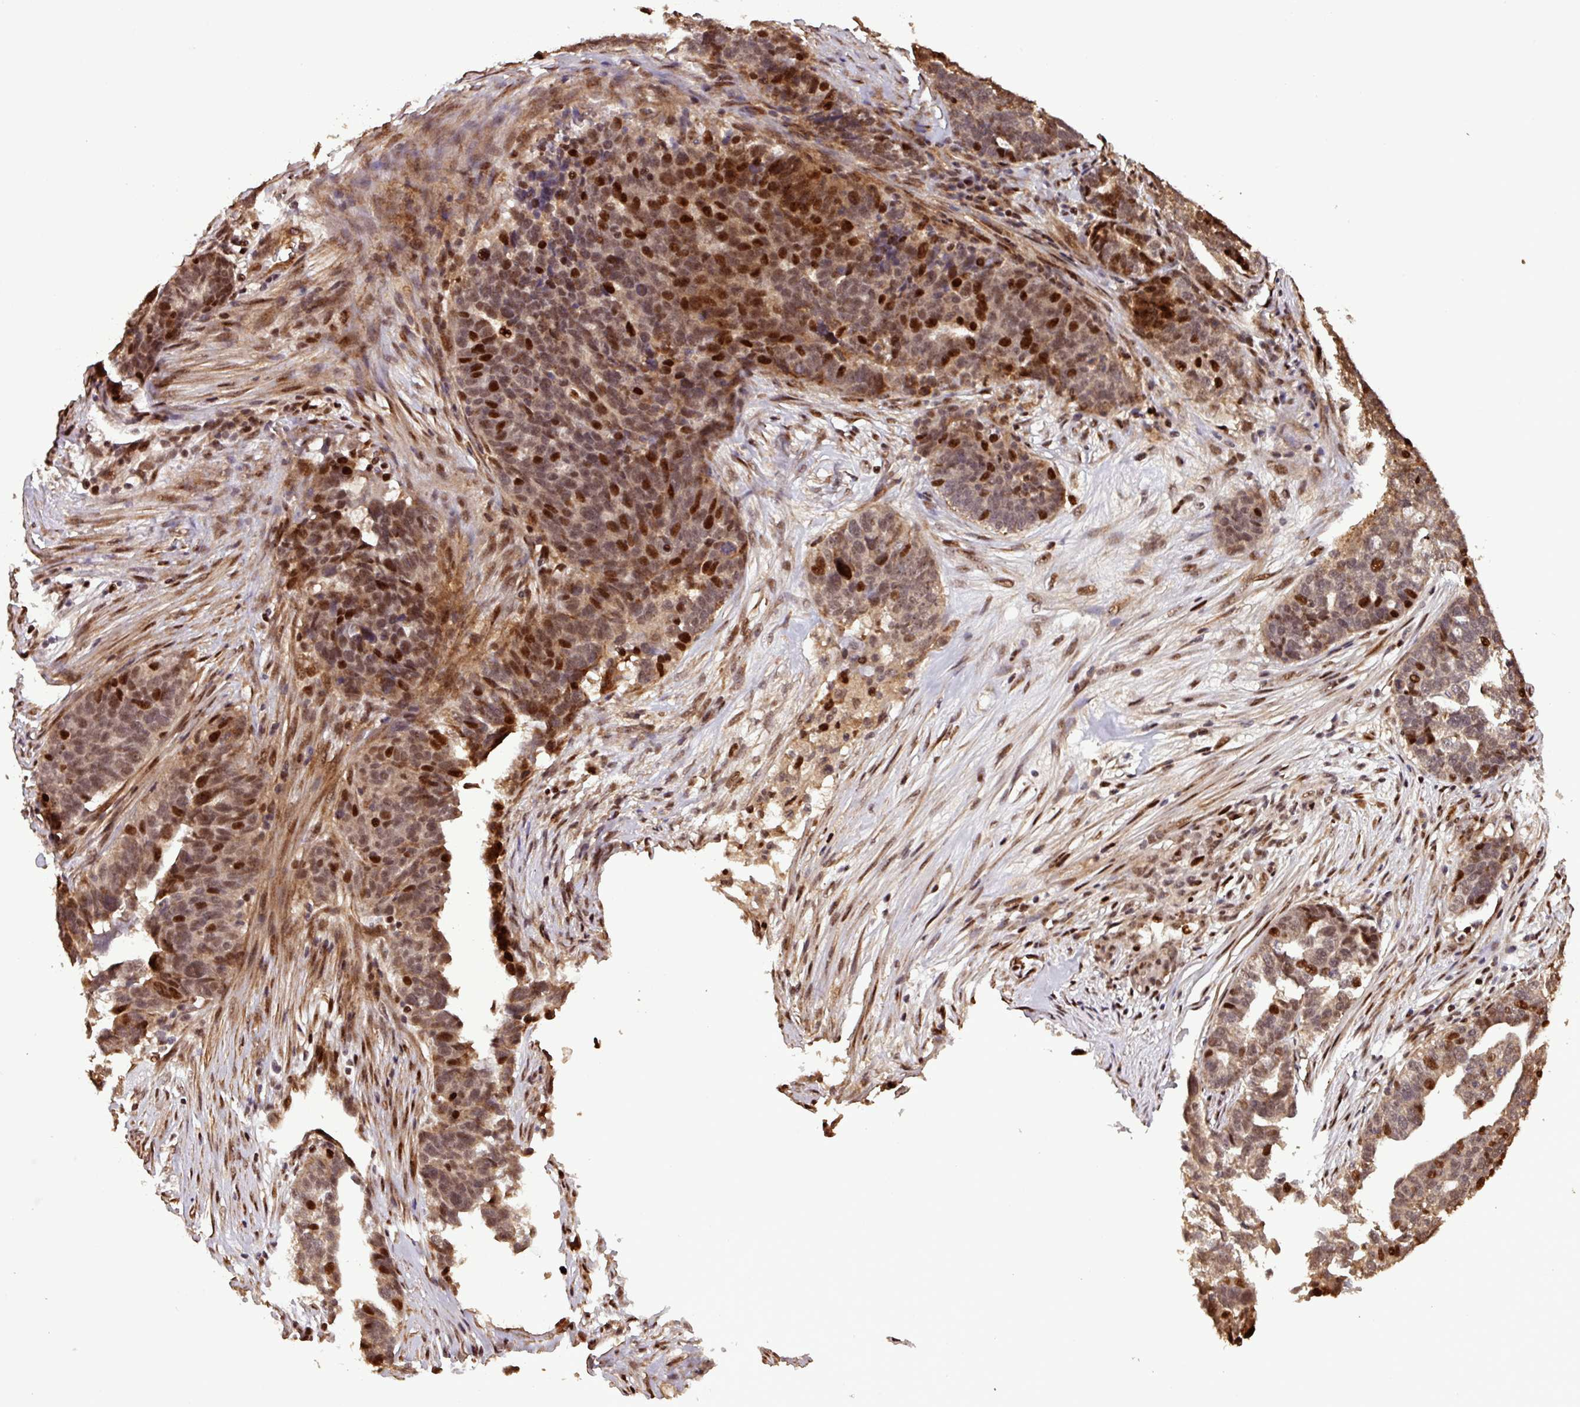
{"staining": {"intensity": "strong", "quantity": "25%-75%", "location": "nuclear"}, "tissue": "ovarian cancer", "cell_type": "Tumor cells", "image_type": "cancer", "snomed": [{"axis": "morphology", "description": "Cystadenocarcinoma, serous, NOS"}, {"axis": "topography", "description": "Ovary"}], "caption": "Immunohistochemistry photomicrograph of serous cystadenocarcinoma (ovarian) stained for a protein (brown), which demonstrates high levels of strong nuclear staining in approximately 25%-75% of tumor cells.", "gene": "SLC22A24", "patient": {"sex": "female", "age": 59}}